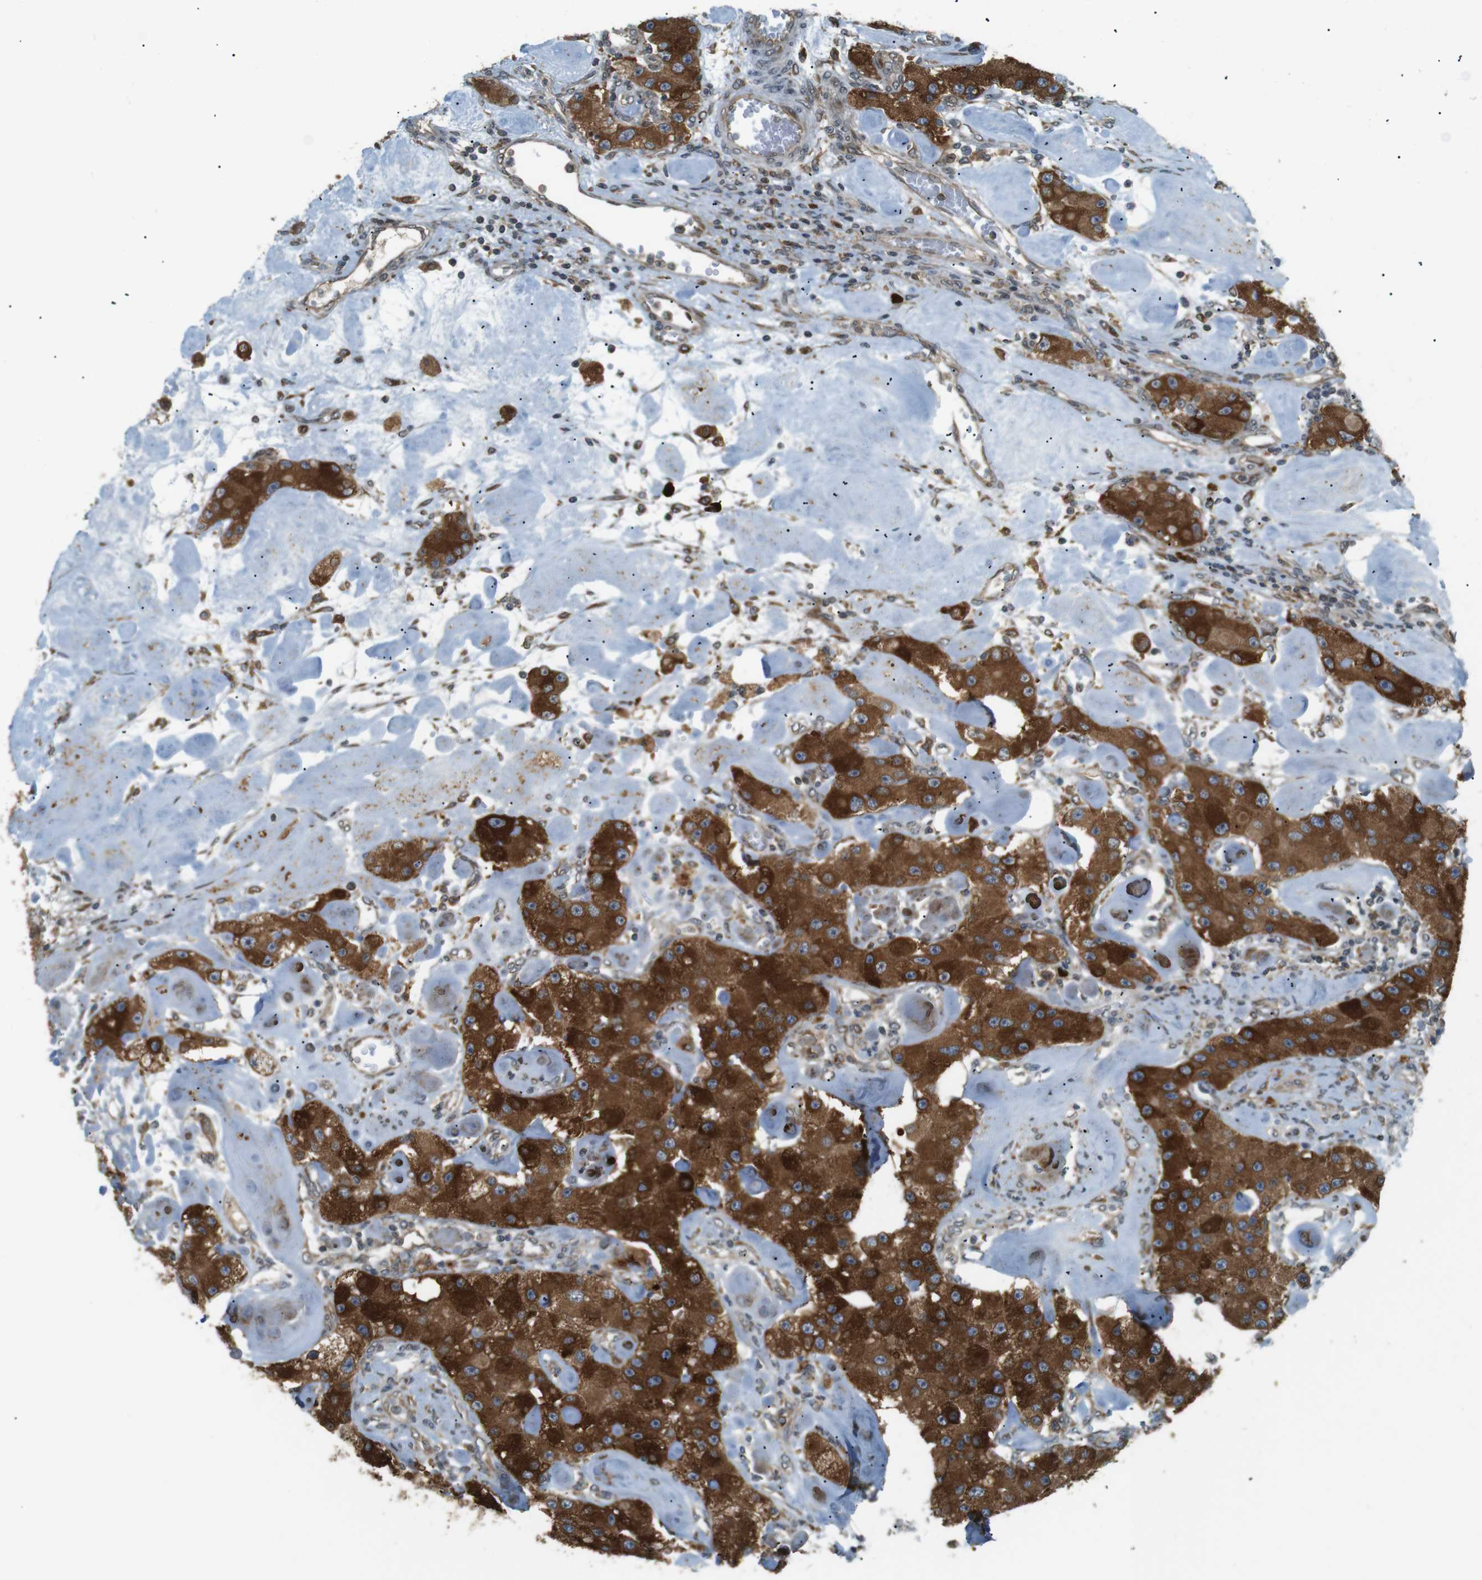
{"staining": {"intensity": "strong", "quantity": ">75%", "location": "cytoplasmic/membranous"}, "tissue": "carcinoid", "cell_type": "Tumor cells", "image_type": "cancer", "snomed": [{"axis": "morphology", "description": "Carcinoid, malignant, NOS"}, {"axis": "topography", "description": "Pancreas"}], "caption": "The histopathology image shows staining of carcinoid, revealing strong cytoplasmic/membranous protein positivity (brown color) within tumor cells. The protein is stained brown, and the nuclei are stained in blue (DAB IHC with brightfield microscopy, high magnification).", "gene": "TMED4", "patient": {"sex": "male", "age": 41}}